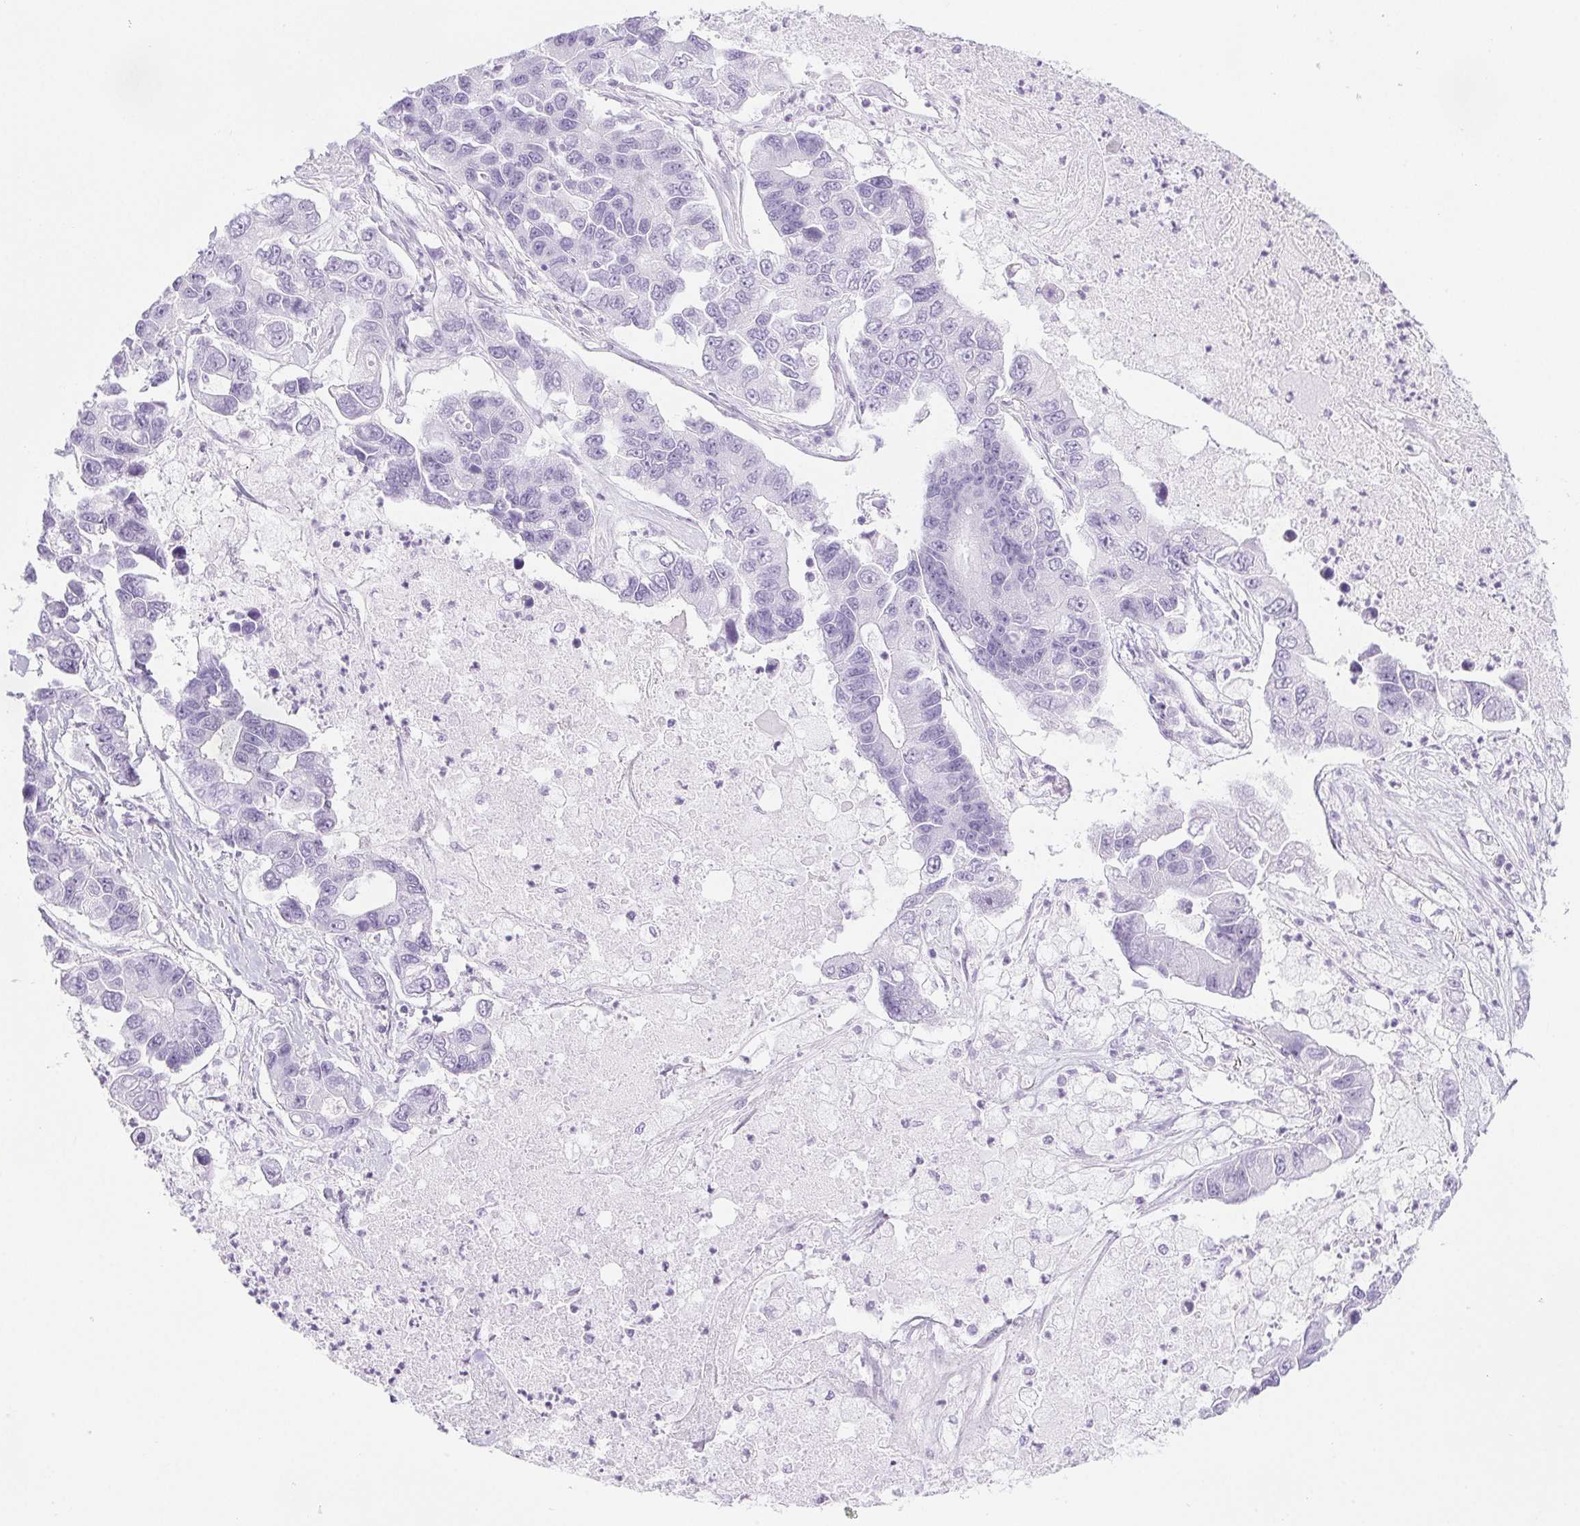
{"staining": {"intensity": "negative", "quantity": "none", "location": "none"}, "tissue": "lung cancer", "cell_type": "Tumor cells", "image_type": "cancer", "snomed": [{"axis": "morphology", "description": "Adenocarcinoma, NOS"}, {"axis": "topography", "description": "Bronchus"}, {"axis": "topography", "description": "Lung"}], "caption": "A high-resolution histopathology image shows immunohistochemistry staining of lung cancer (adenocarcinoma), which reveals no significant staining in tumor cells.", "gene": "PI3", "patient": {"sex": "female", "age": 51}}